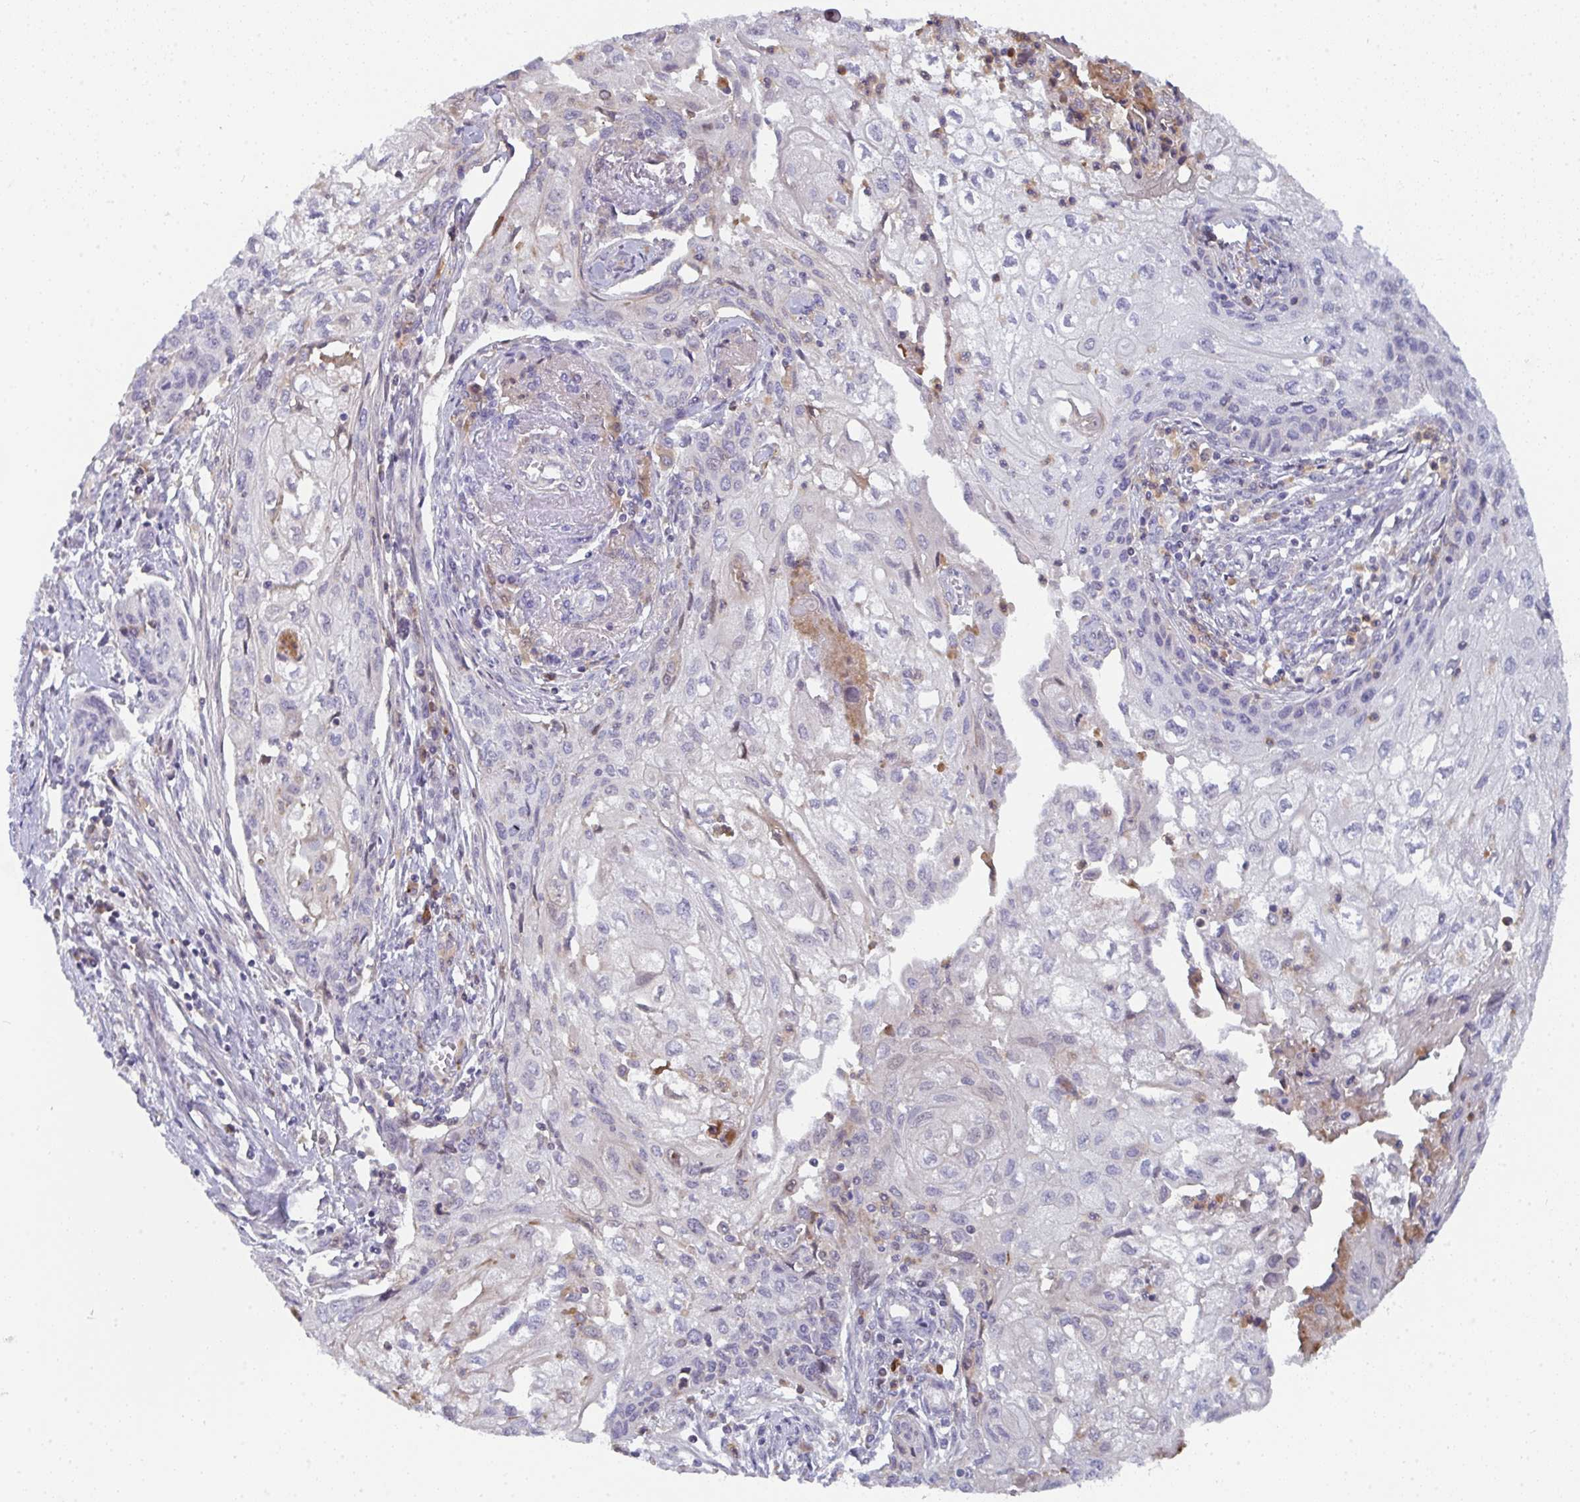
{"staining": {"intensity": "negative", "quantity": "none", "location": "none"}, "tissue": "cervical cancer", "cell_type": "Tumor cells", "image_type": "cancer", "snomed": [{"axis": "morphology", "description": "Squamous cell carcinoma, NOS"}, {"axis": "topography", "description": "Cervix"}], "caption": "Human cervical cancer (squamous cell carcinoma) stained for a protein using immunohistochemistry (IHC) displays no staining in tumor cells.", "gene": "KLHL33", "patient": {"sex": "female", "age": 67}}